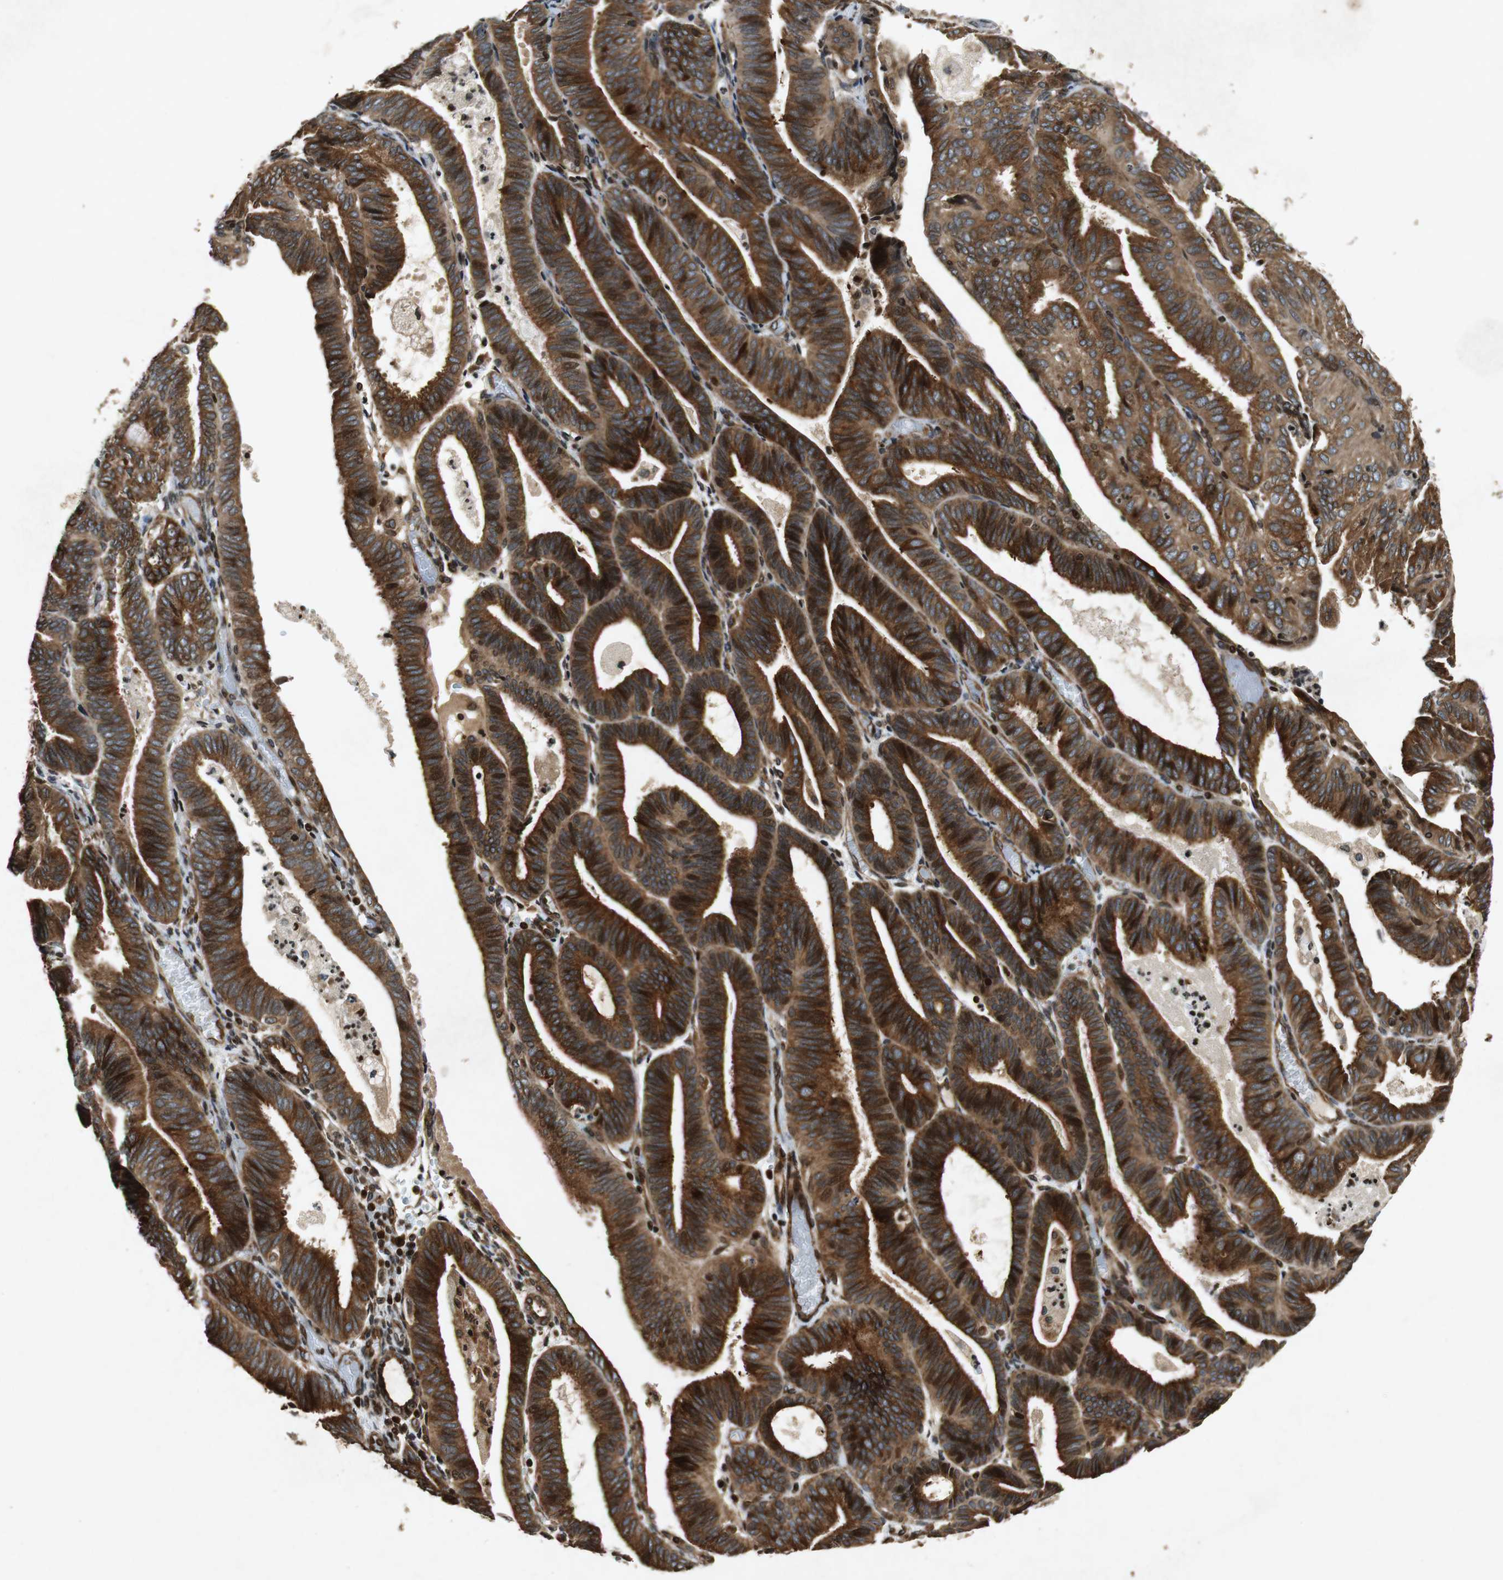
{"staining": {"intensity": "strong", "quantity": ">75%", "location": "cytoplasmic/membranous"}, "tissue": "endometrial cancer", "cell_type": "Tumor cells", "image_type": "cancer", "snomed": [{"axis": "morphology", "description": "Adenocarcinoma, NOS"}, {"axis": "topography", "description": "Uterus"}], "caption": "DAB (3,3'-diaminobenzidine) immunohistochemical staining of human endometrial cancer (adenocarcinoma) shows strong cytoplasmic/membranous protein staining in about >75% of tumor cells. Using DAB (brown) and hematoxylin (blue) stains, captured at high magnification using brightfield microscopy.", "gene": "TUBA4A", "patient": {"sex": "female", "age": 60}}